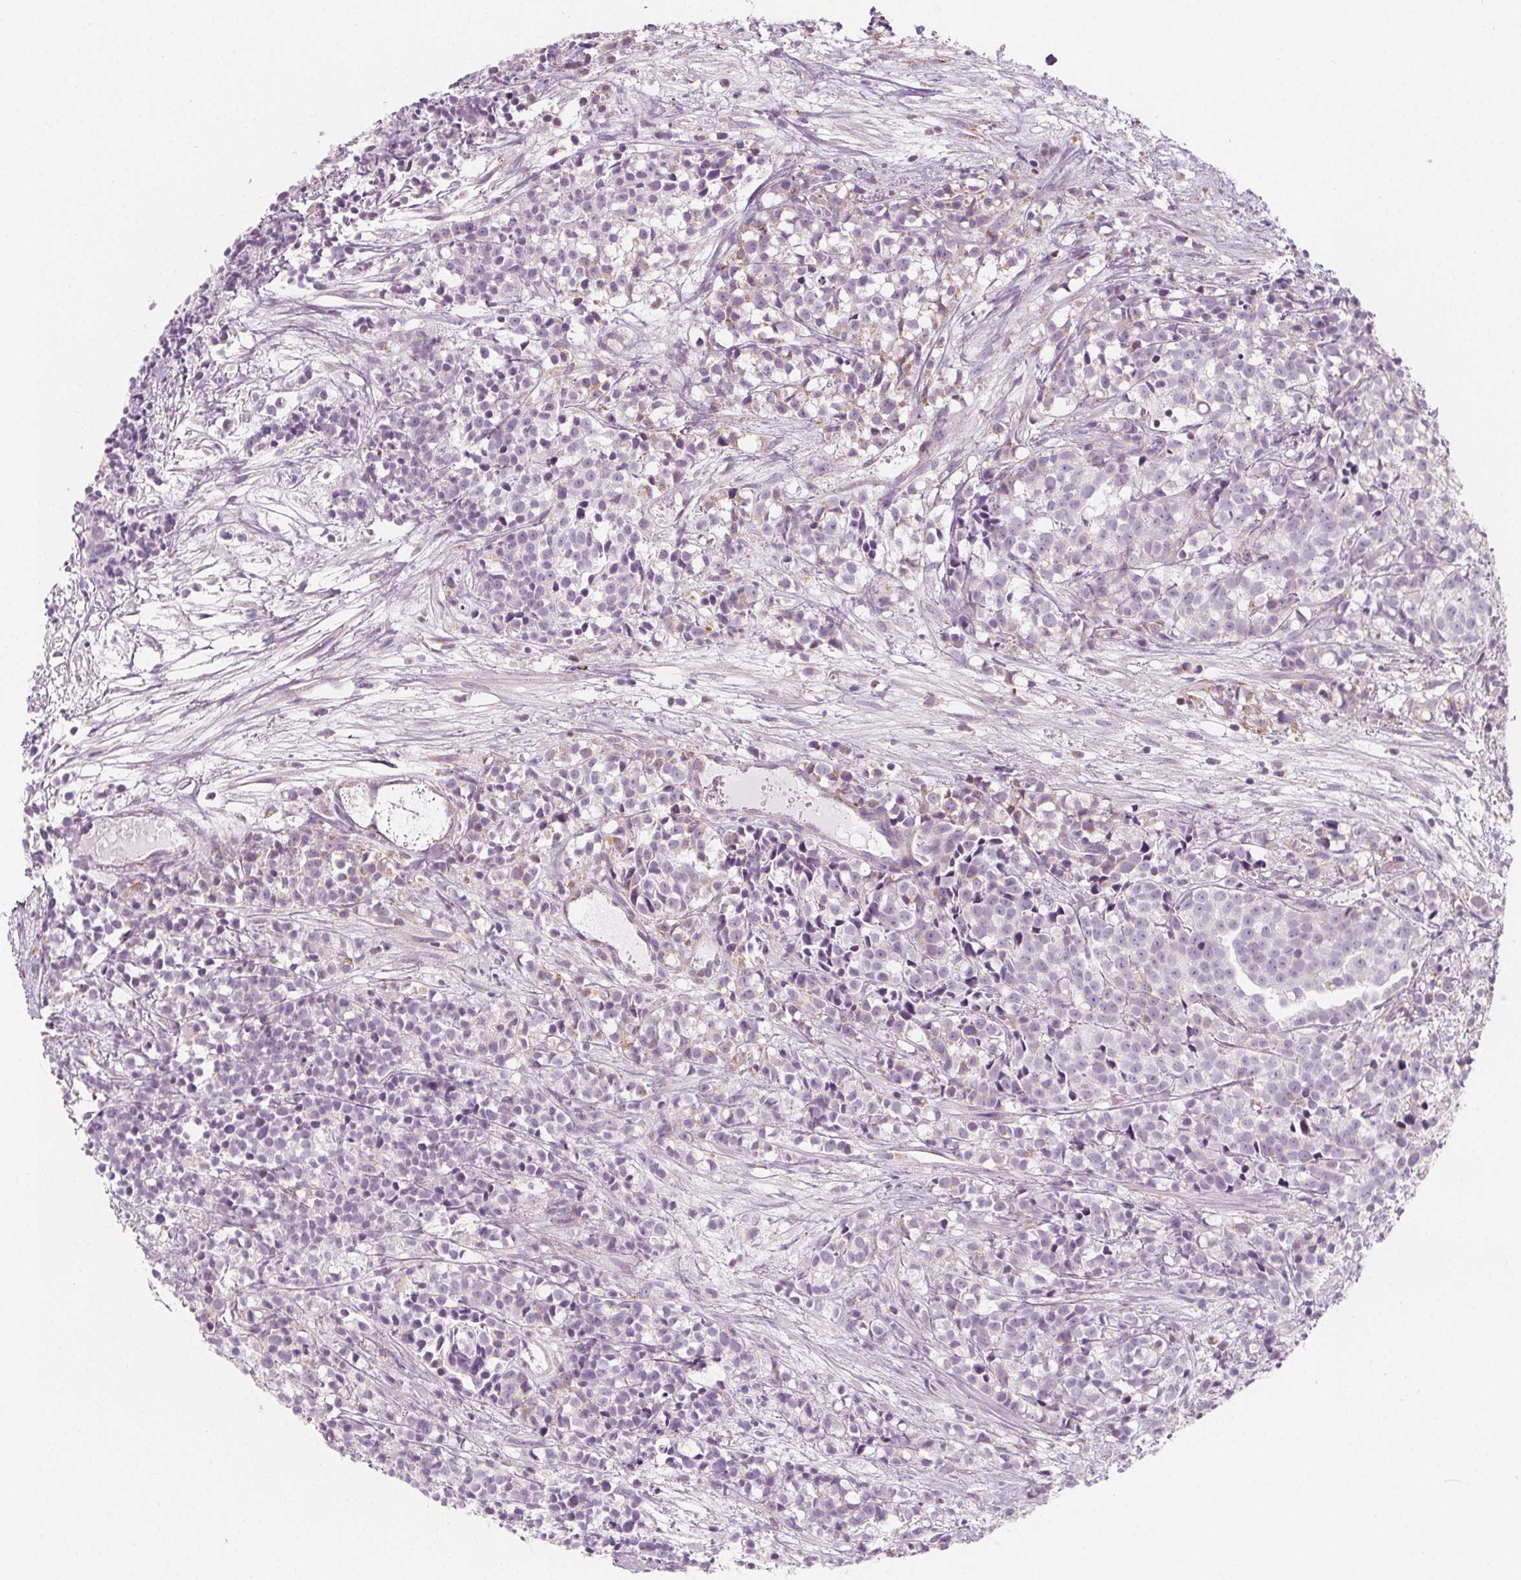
{"staining": {"intensity": "weak", "quantity": "<25%", "location": "cytoplasmic/membranous"}, "tissue": "prostate cancer", "cell_type": "Tumor cells", "image_type": "cancer", "snomed": [{"axis": "morphology", "description": "Adenocarcinoma, High grade"}, {"axis": "topography", "description": "Prostate"}], "caption": "Immunohistochemistry of human prostate high-grade adenocarcinoma shows no staining in tumor cells.", "gene": "IL17C", "patient": {"sex": "male", "age": 58}}